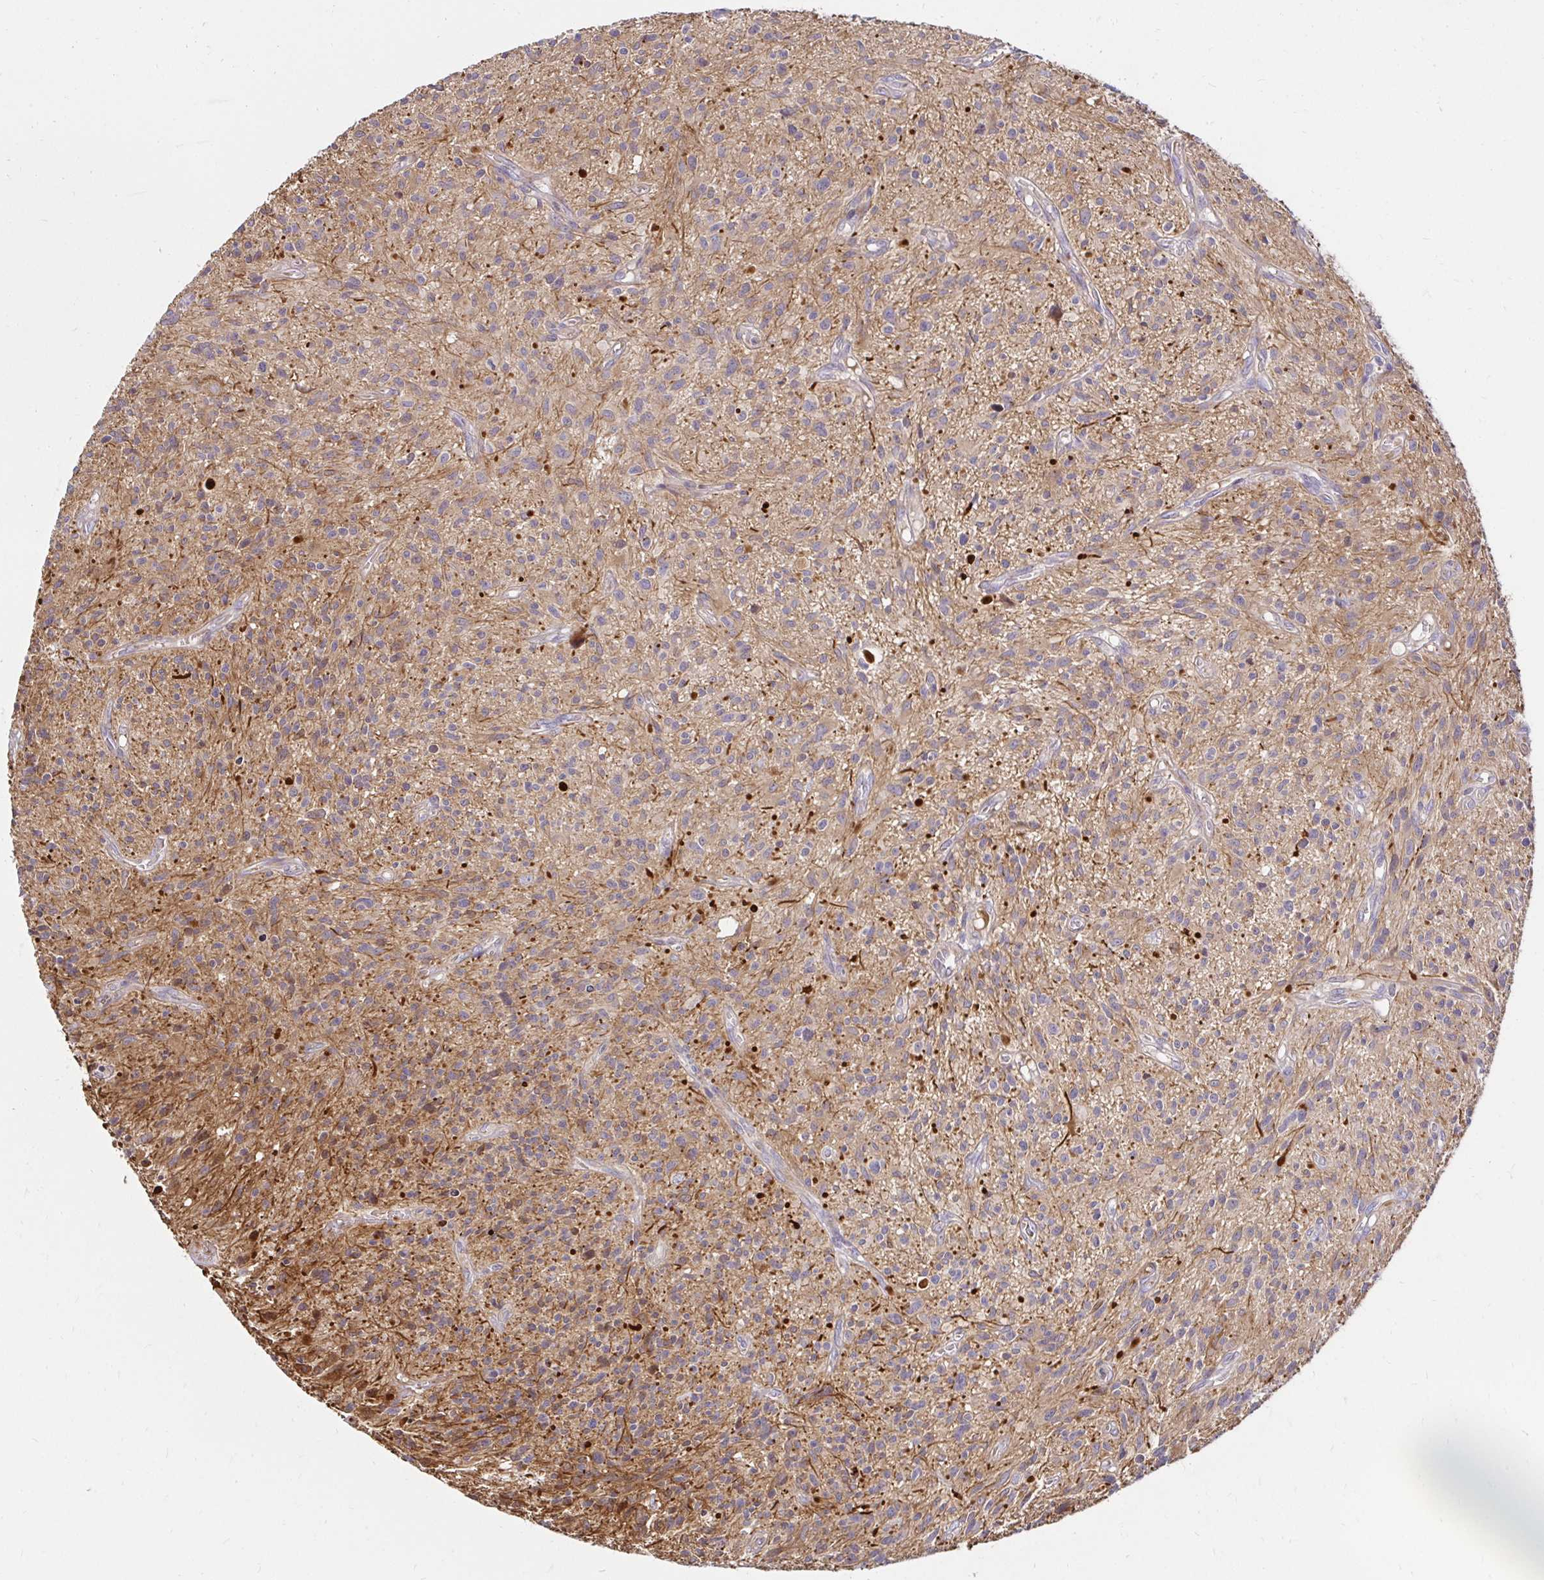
{"staining": {"intensity": "weak", "quantity": "<25%", "location": "cytoplasmic/membranous"}, "tissue": "glioma", "cell_type": "Tumor cells", "image_type": "cancer", "snomed": [{"axis": "morphology", "description": "Glioma, malignant, High grade"}, {"axis": "topography", "description": "Brain"}], "caption": "The micrograph reveals no significant staining in tumor cells of malignant high-grade glioma.", "gene": "ITGA2", "patient": {"sex": "male", "age": 75}}